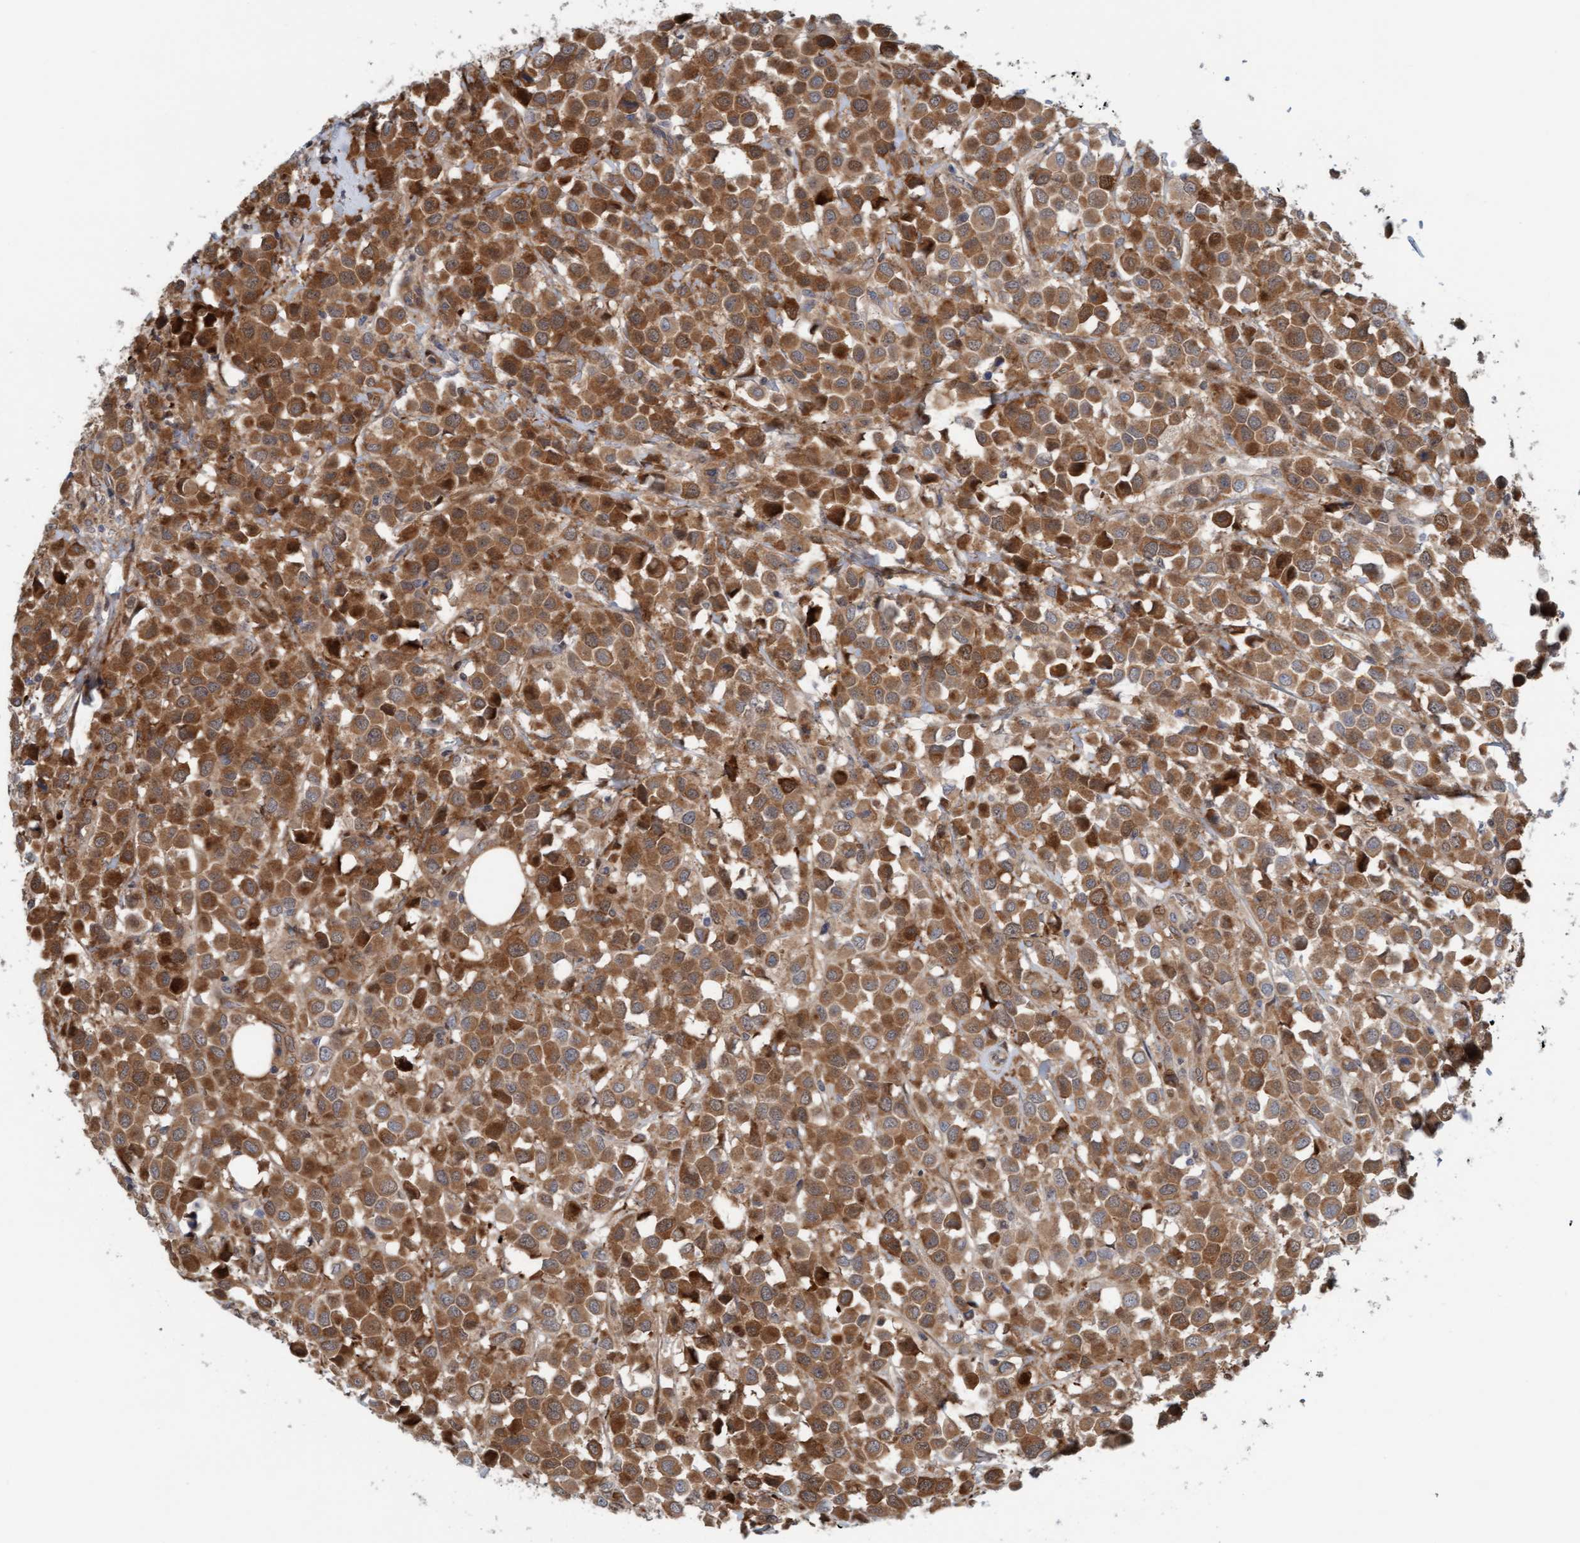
{"staining": {"intensity": "moderate", "quantity": ">75%", "location": "cytoplasmic/membranous"}, "tissue": "breast cancer", "cell_type": "Tumor cells", "image_type": "cancer", "snomed": [{"axis": "morphology", "description": "Duct carcinoma"}, {"axis": "topography", "description": "Breast"}], "caption": "This image displays immunohistochemistry staining of human breast cancer (infiltrating ductal carcinoma), with medium moderate cytoplasmic/membranous expression in approximately >75% of tumor cells.", "gene": "EIF4EBP1", "patient": {"sex": "female", "age": 61}}